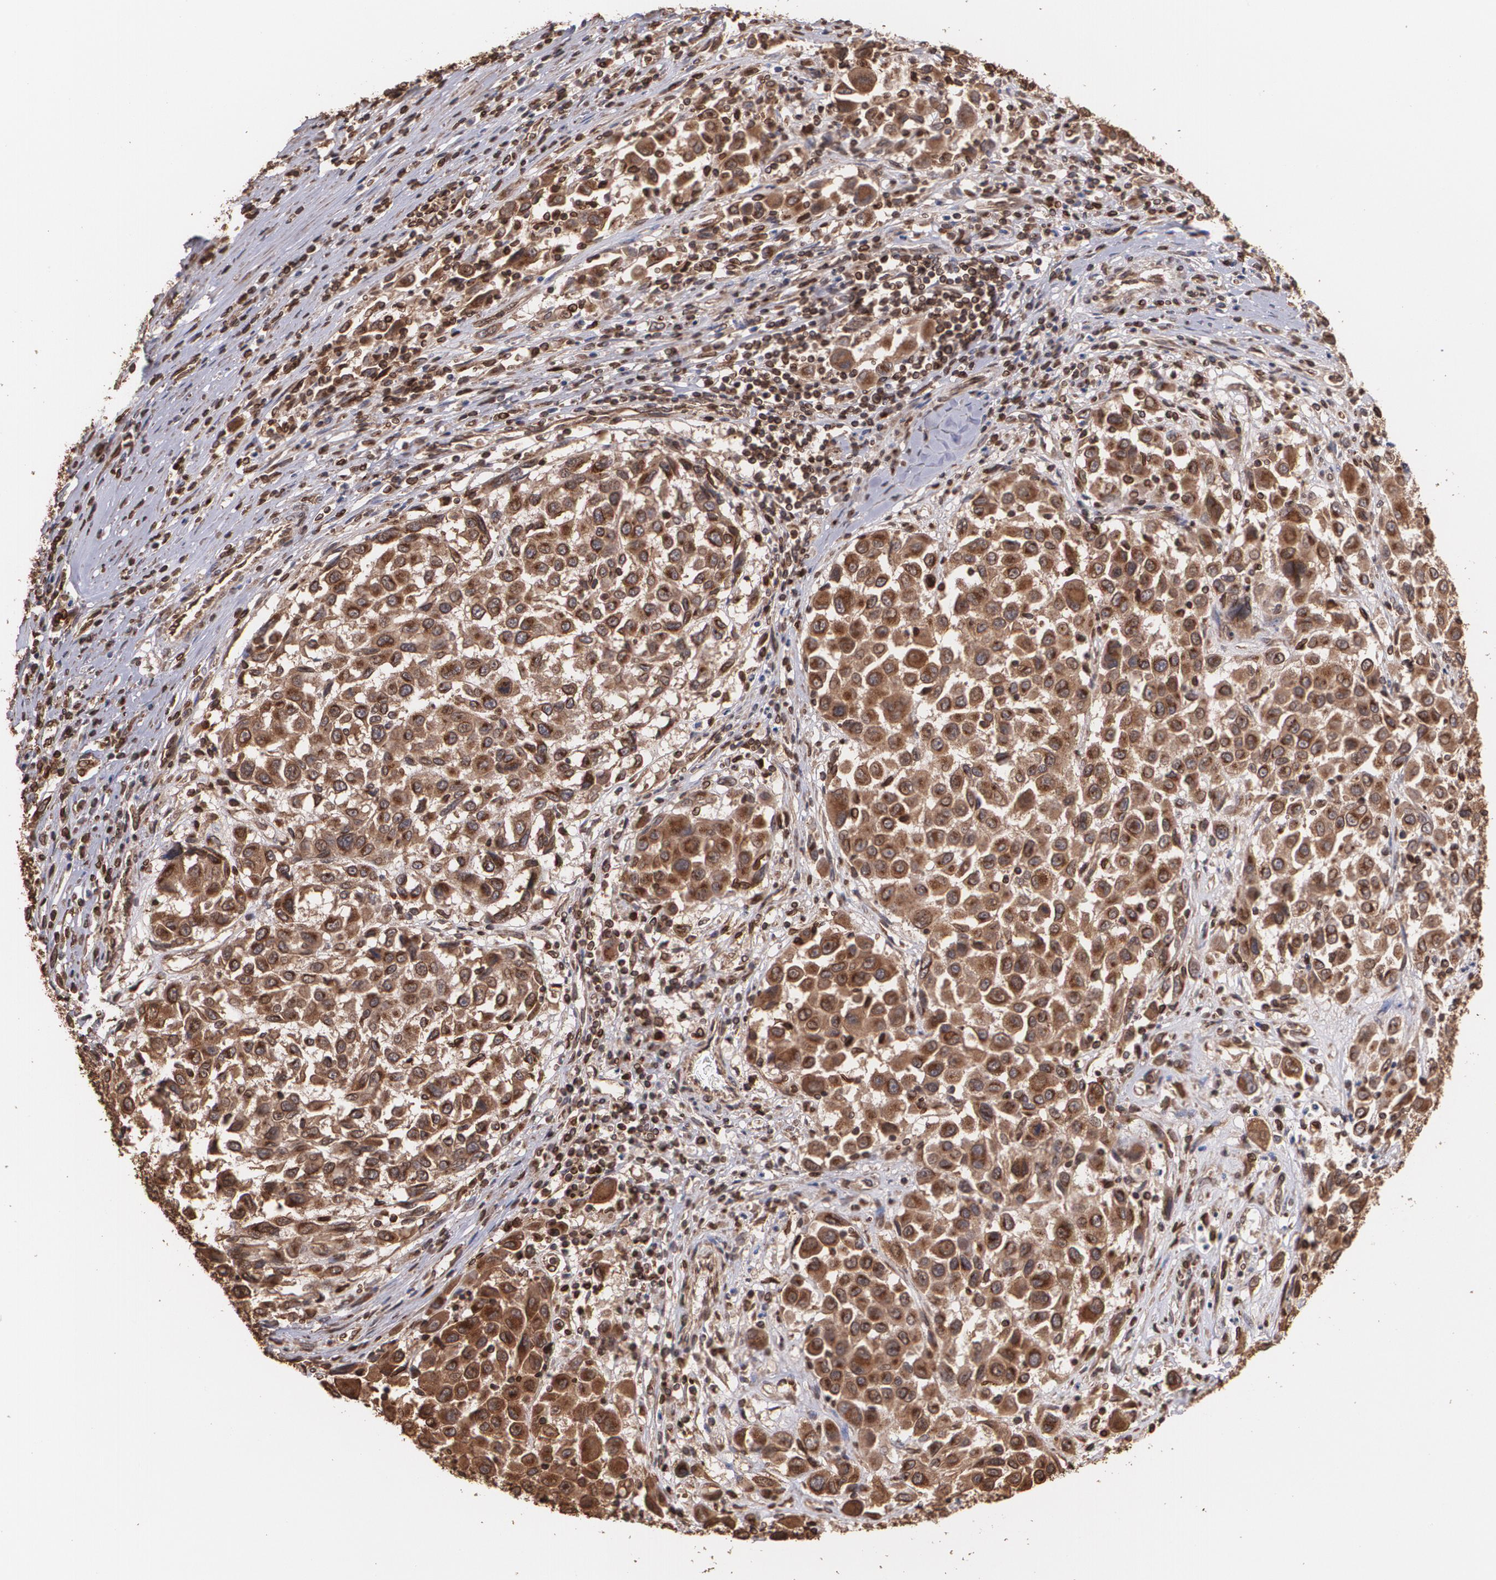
{"staining": {"intensity": "moderate", "quantity": ">75%", "location": "cytoplasmic/membranous"}, "tissue": "melanoma", "cell_type": "Tumor cells", "image_type": "cancer", "snomed": [{"axis": "morphology", "description": "Malignant melanoma, Metastatic site"}, {"axis": "topography", "description": "Lymph node"}], "caption": "Immunohistochemistry staining of melanoma, which displays medium levels of moderate cytoplasmic/membranous staining in approximately >75% of tumor cells indicating moderate cytoplasmic/membranous protein staining. The staining was performed using DAB (3,3'-diaminobenzidine) (brown) for protein detection and nuclei were counterstained in hematoxylin (blue).", "gene": "TRIP11", "patient": {"sex": "male", "age": 61}}